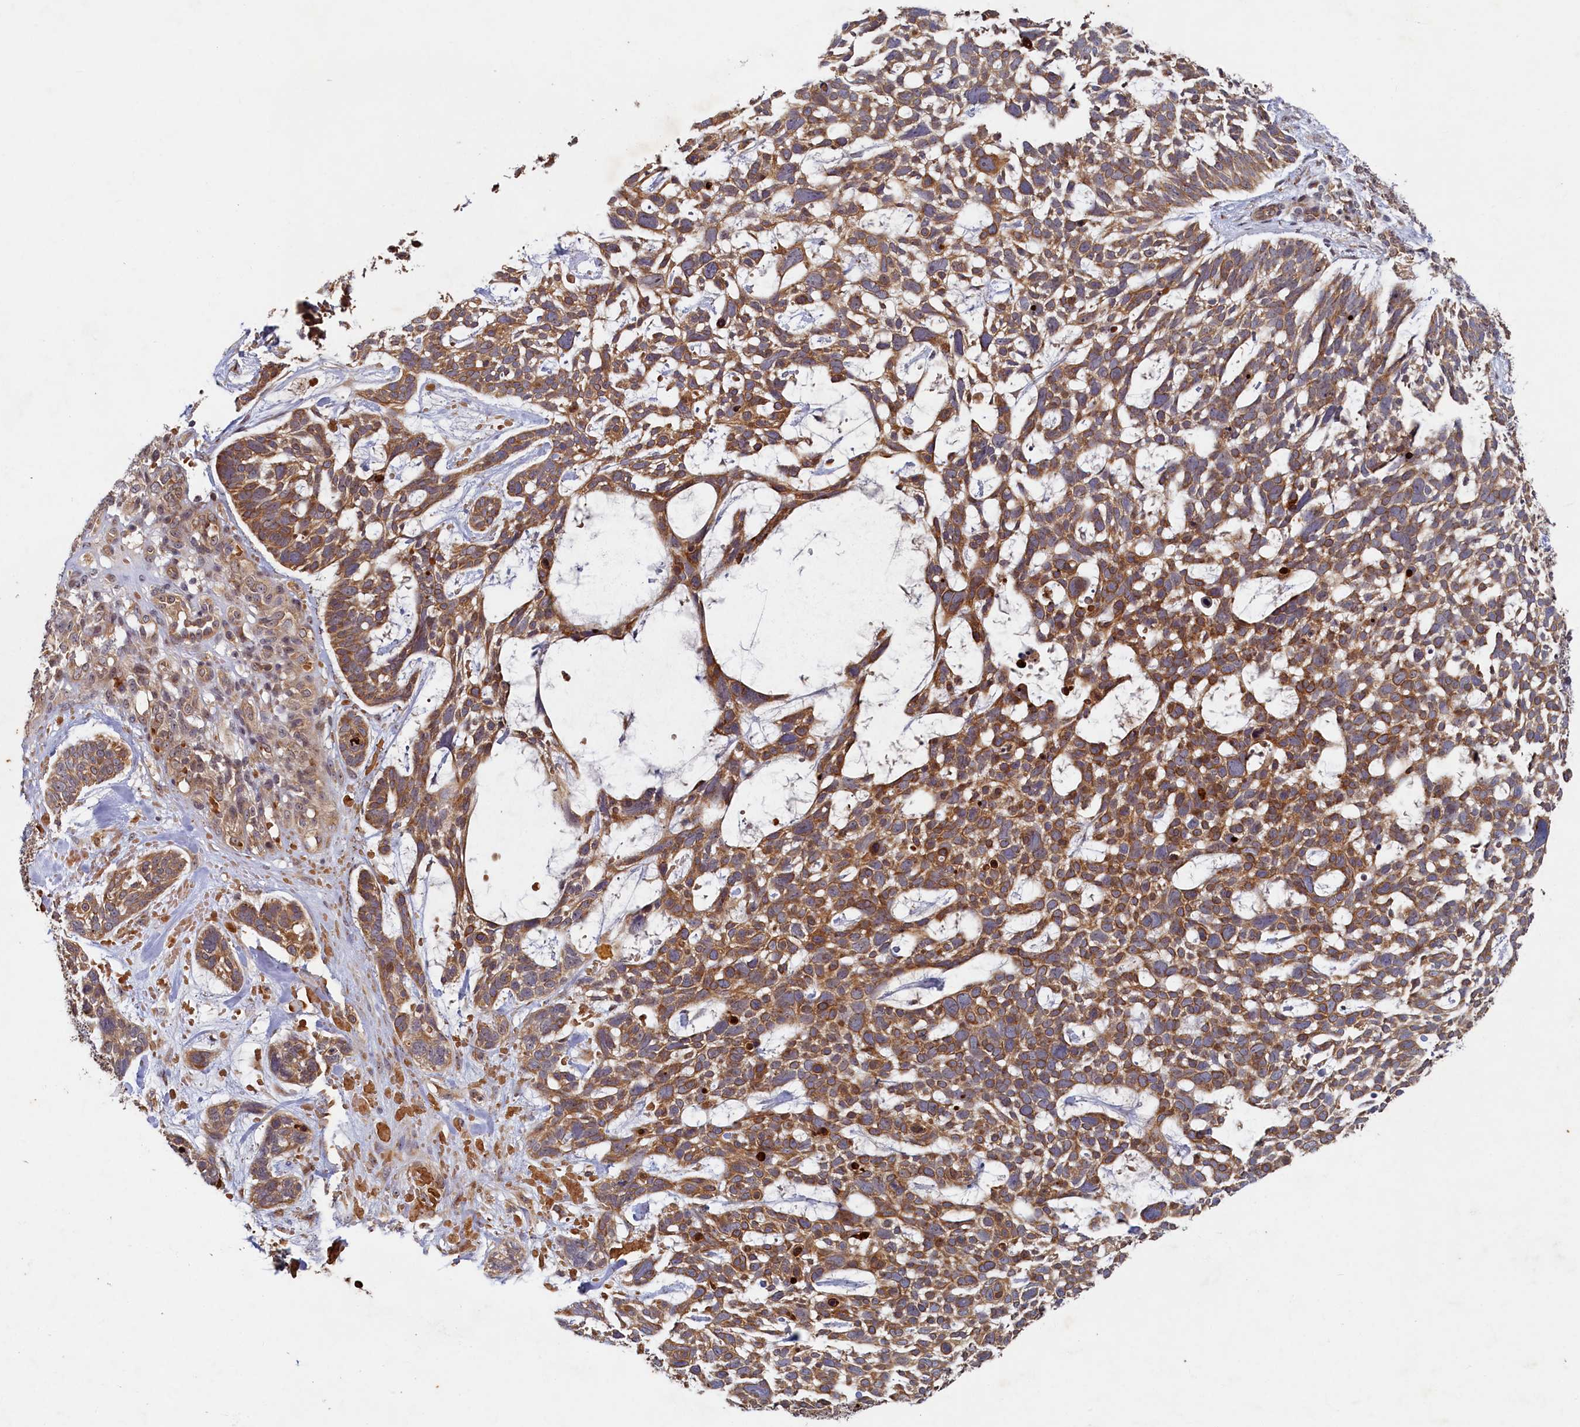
{"staining": {"intensity": "moderate", "quantity": ">75%", "location": "cytoplasmic/membranous"}, "tissue": "skin cancer", "cell_type": "Tumor cells", "image_type": "cancer", "snomed": [{"axis": "morphology", "description": "Basal cell carcinoma"}, {"axis": "topography", "description": "Skin"}], "caption": "Skin cancer was stained to show a protein in brown. There is medium levels of moderate cytoplasmic/membranous staining in approximately >75% of tumor cells.", "gene": "CEP20", "patient": {"sex": "male", "age": 88}}